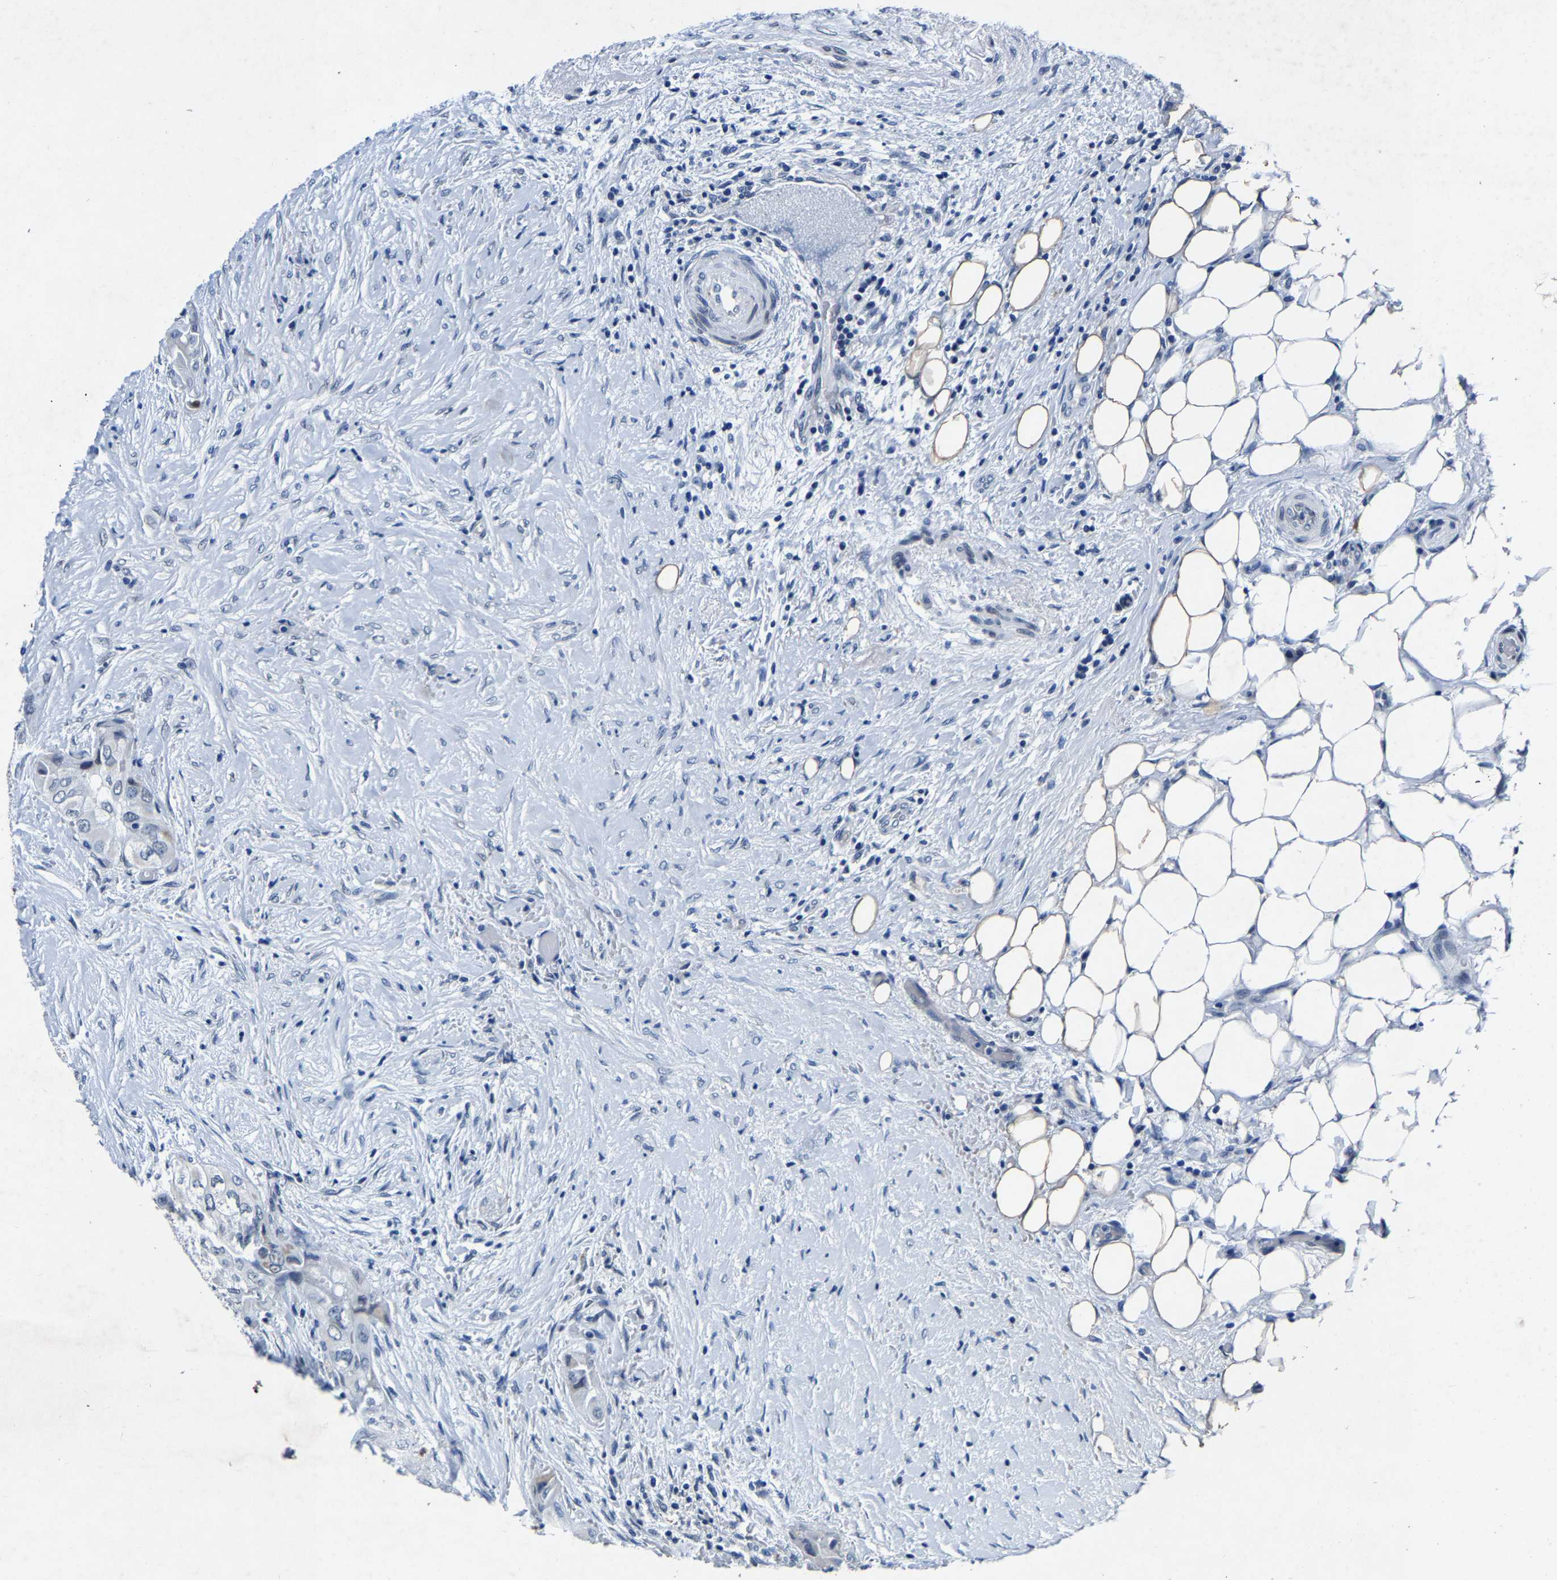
{"staining": {"intensity": "negative", "quantity": "none", "location": "none"}, "tissue": "thyroid cancer", "cell_type": "Tumor cells", "image_type": "cancer", "snomed": [{"axis": "morphology", "description": "Papillary adenocarcinoma, NOS"}, {"axis": "topography", "description": "Thyroid gland"}], "caption": "The micrograph shows no staining of tumor cells in thyroid papillary adenocarcinoma.", "gene": "UBN2", "patient": {"sex": "female", "age": 59}}